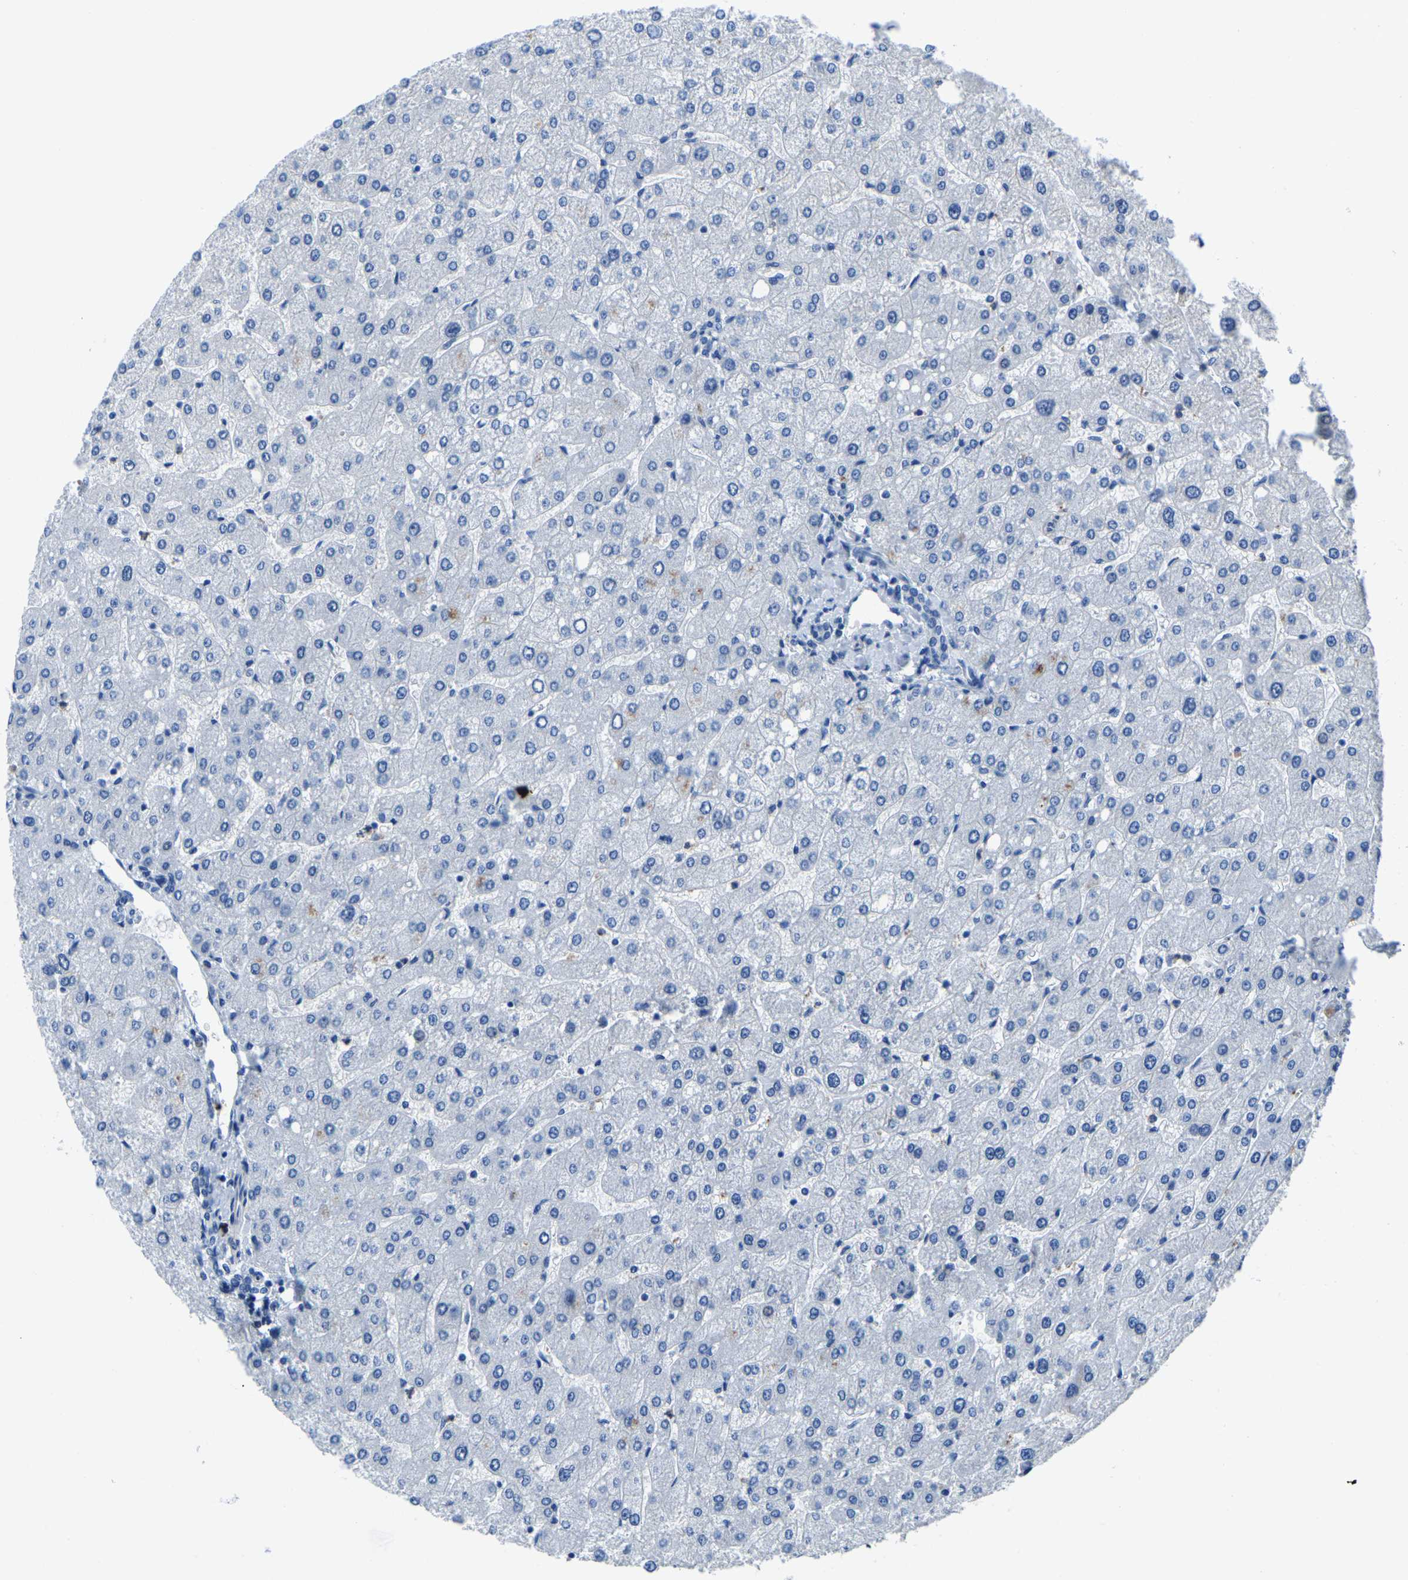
{"staining": {"intensity": "negative", "quantity": "none", "location": "none"}, "tissue": "liver", "cell_type": "Cholangiocytes", "image_type": "normal", "snomed": [{"axis": "morphology", "description": "Normal tissue, NOS"}, {"axis": "topography", "description": "Liver"}], "caption": "Cholangiocytes show no significant protein expression in unremarkable liver.", "gene": "MS4A3", "patient": {"sex": "male", "age": 55}}